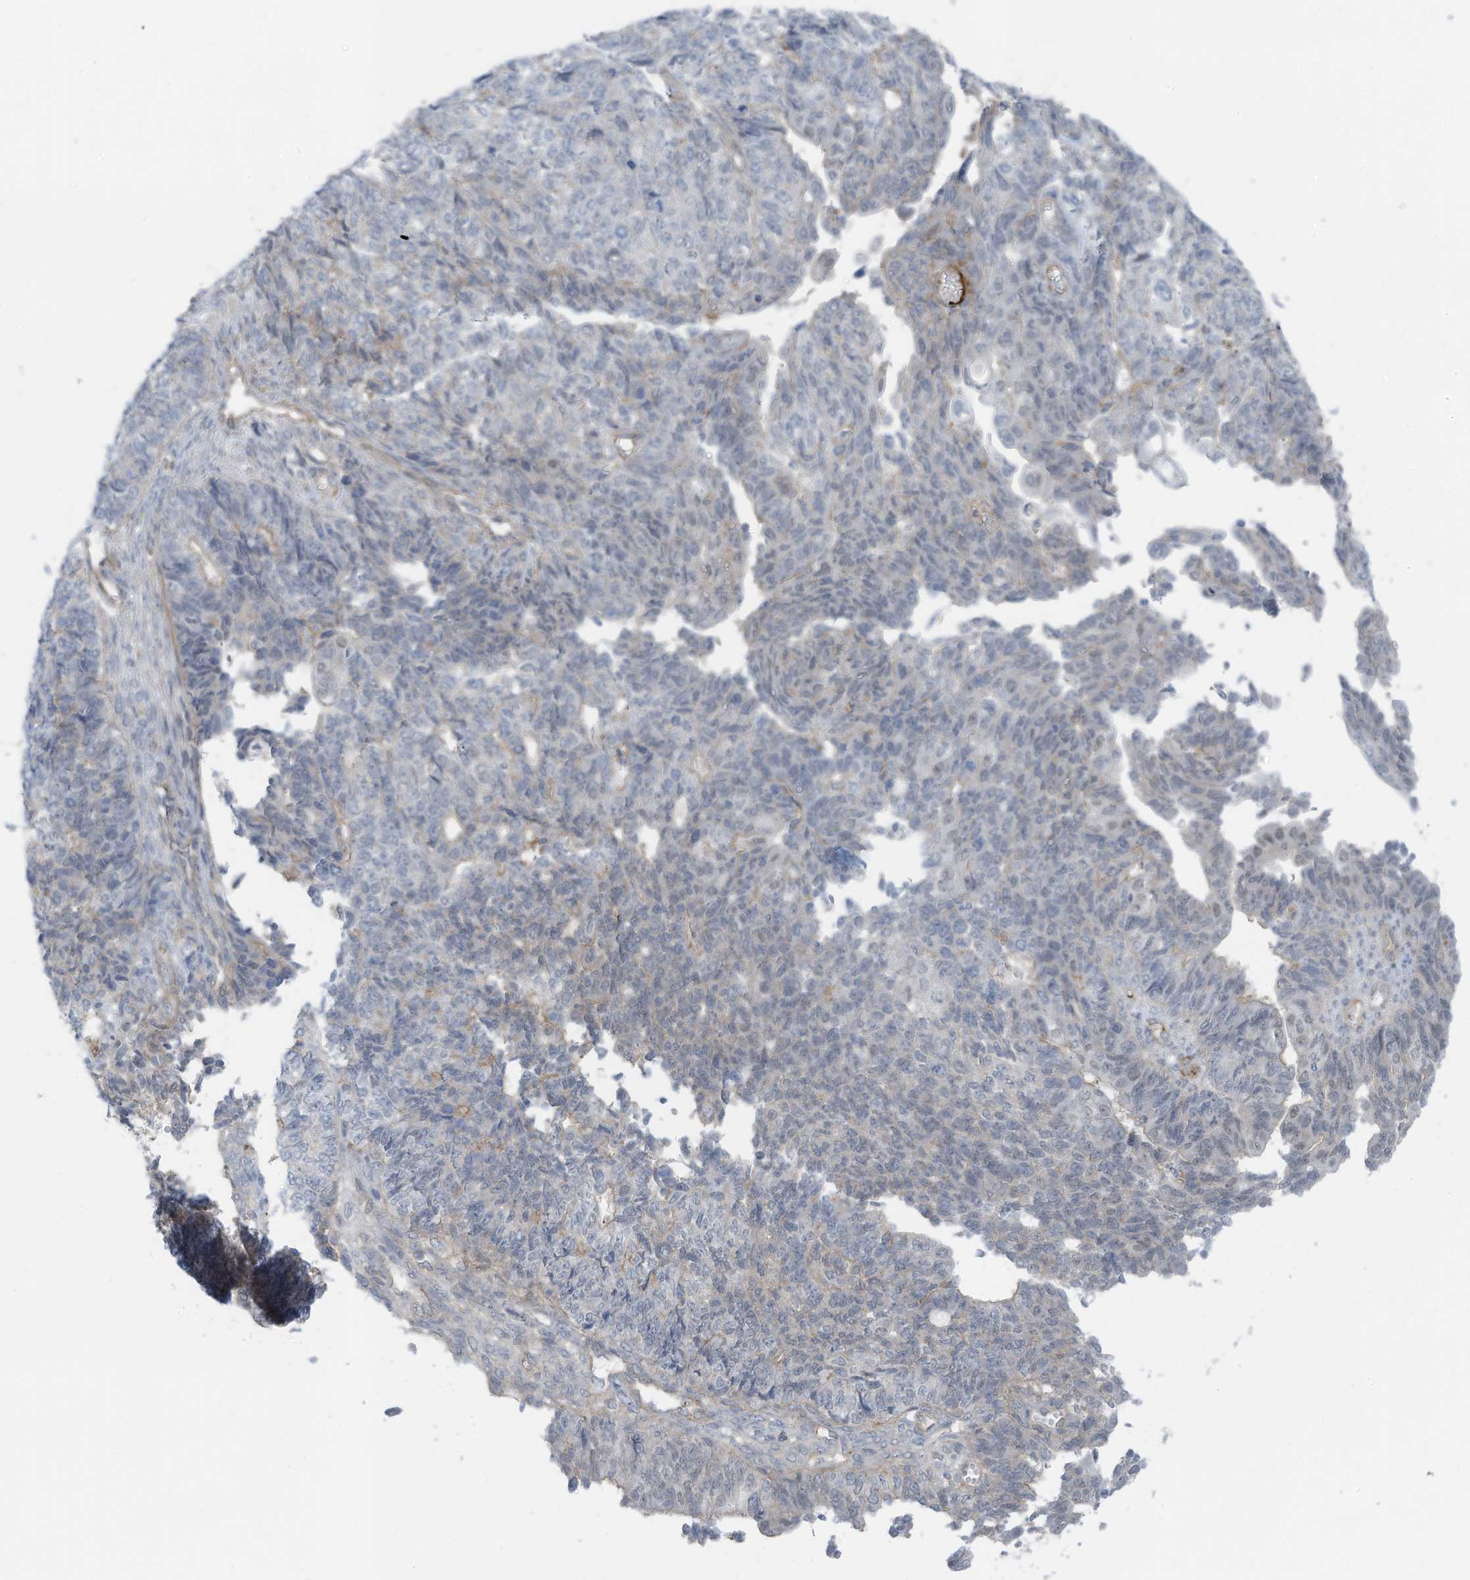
{"staining": {"intensity": "weak", "quantity": "<25%", "location": "cytoplasmic/membranous"}, "tissue": "endometrial cancer", "cell_type": "Tumor cells", "image_type": "cancer", "snomed": [{"axis": "morphology", "description": "Adenocarcinoma, NOS"}, {"axis": "topography", "description": "Endometrium"}], "caption": "Immunohistochemistry of endometrial cancer (adenocarcinoma) shows no positivity in tumor cells.", "gene": "ZNF846", "patient": {"sex": "female", "age": 32}}